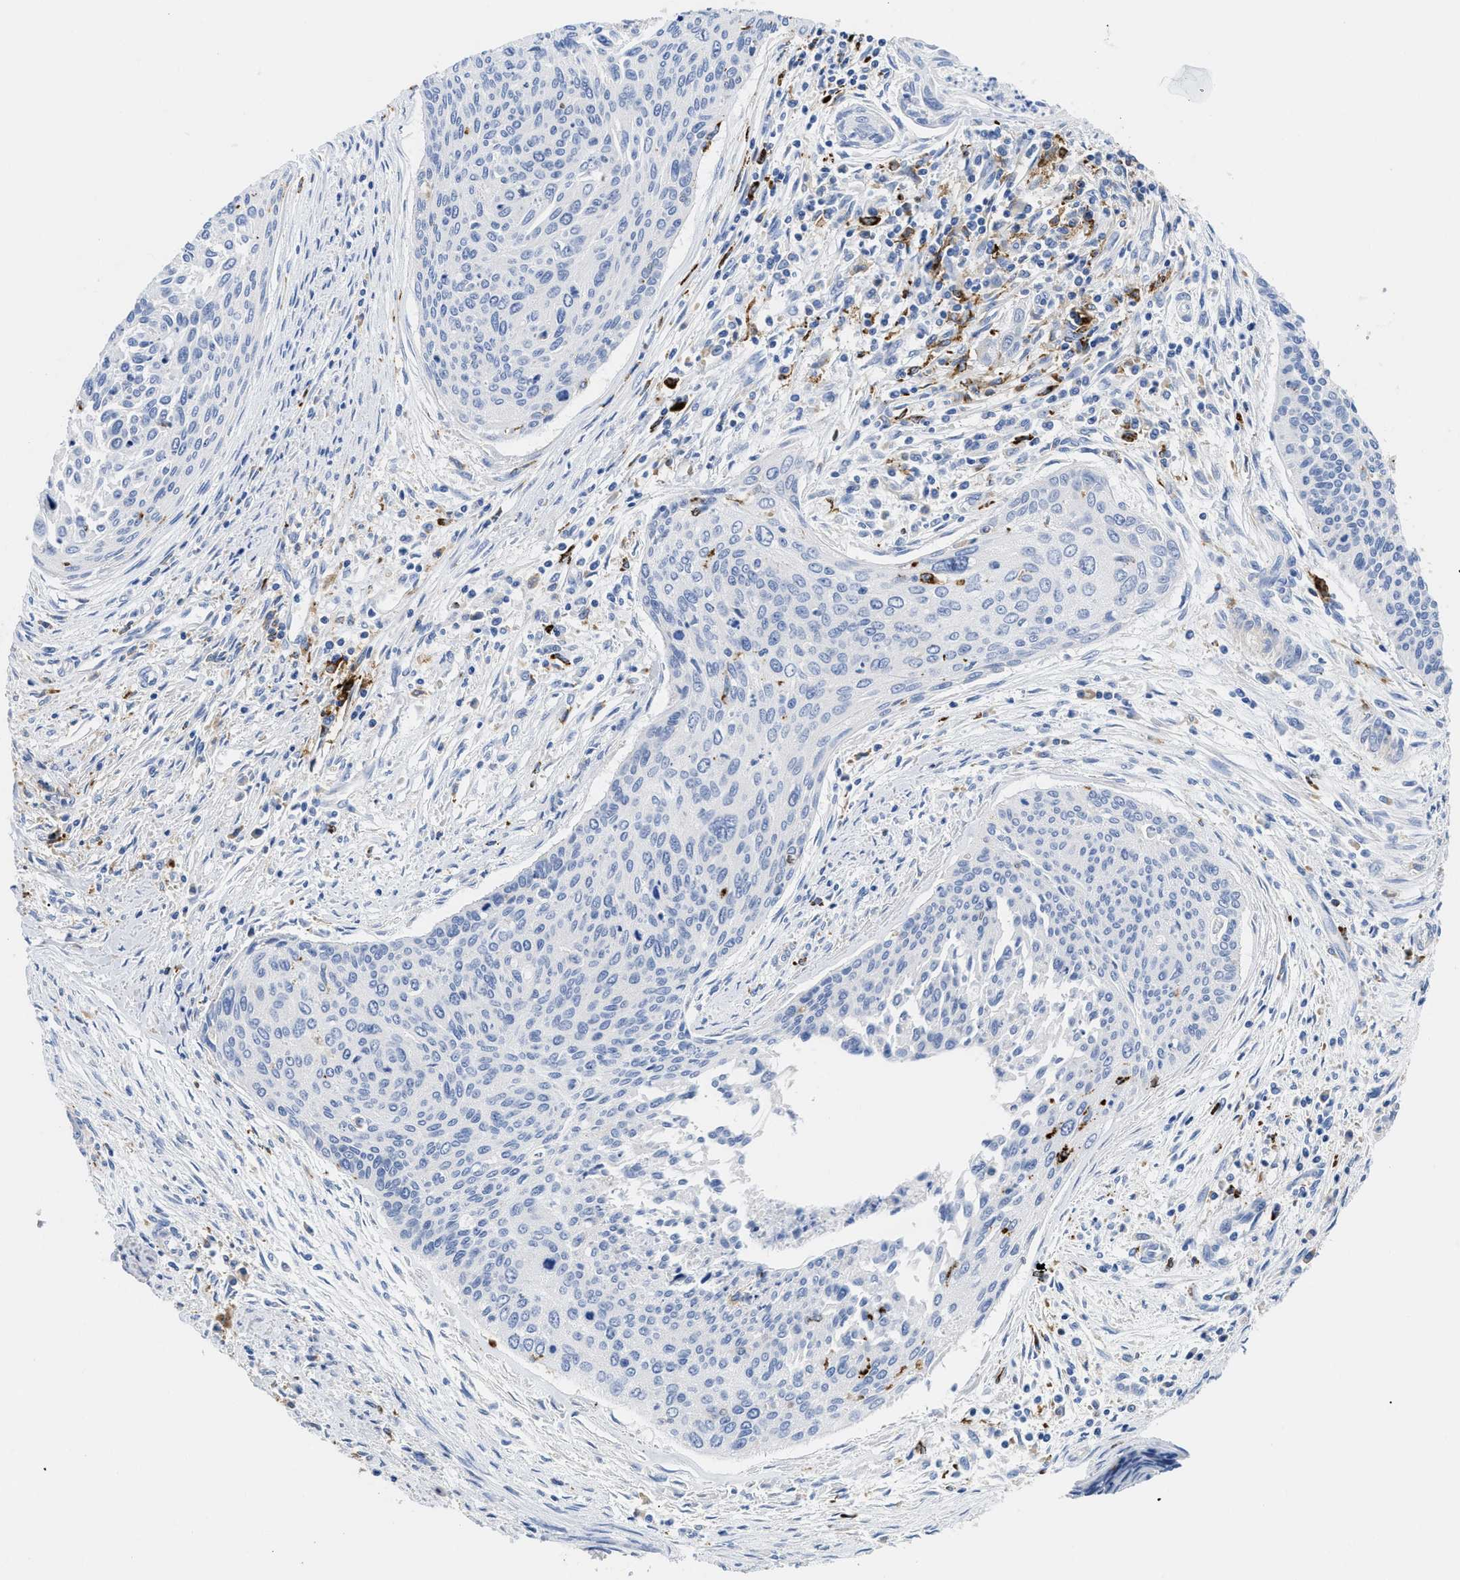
{"staining": {"intensity": "negative", "quantity": "none", "location": "none"}, "tissue": "cervical cancer", "cell_type": "Tumor cells", "image_type": "cancer", "snomed": [{"axis": "morphology", "description": "Squamous cell carcinoma, NOS"}, {"axis": "topography", "description": "Cervix"}], "caption": "Immunohistochemistry (IHC) image of neoplastic tissue: human cervical cancer stained with DAB (3,3'-diaminobenzidine) reveals no significant protein staining in tumor cells.", "gene": "HLA-DPA1", "patient": {"sex": "female", "age": 55}}